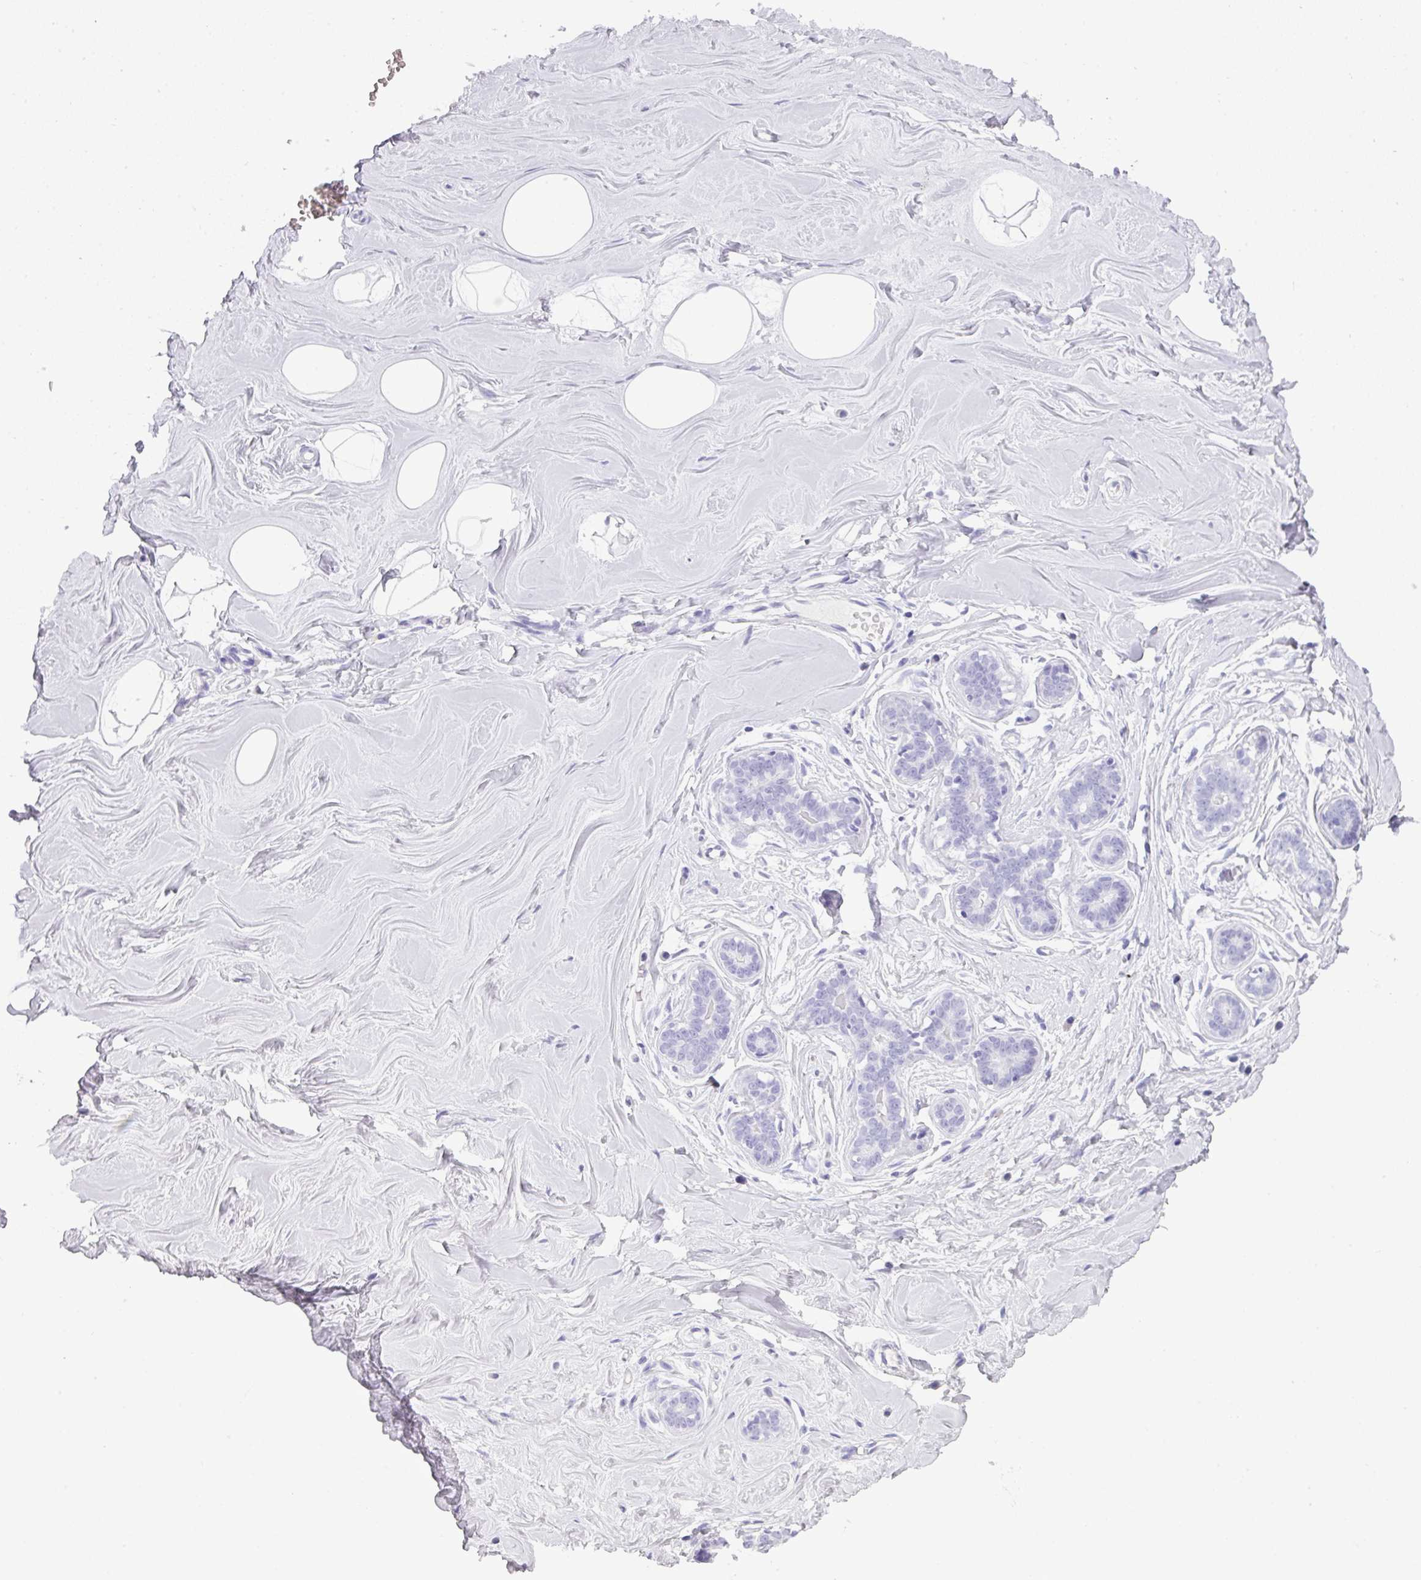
{"staining": {"intensity": "negative", "quantity": "none", "location": "none"}, "tissue": "breast", "cell_type": "Adipocytes", "image_type": "normal", "snomed": [{"axis": "morphology", "description": "Normal tissue, NOS"}, {"axis": "topography", "description": "Breast"}], "caption": "Immunohistochemical staining of benign human breast demonstrates no significant staining in adipocytes.", "gene": "TNP1", "patient": {"sex": "female", "age": 25}}